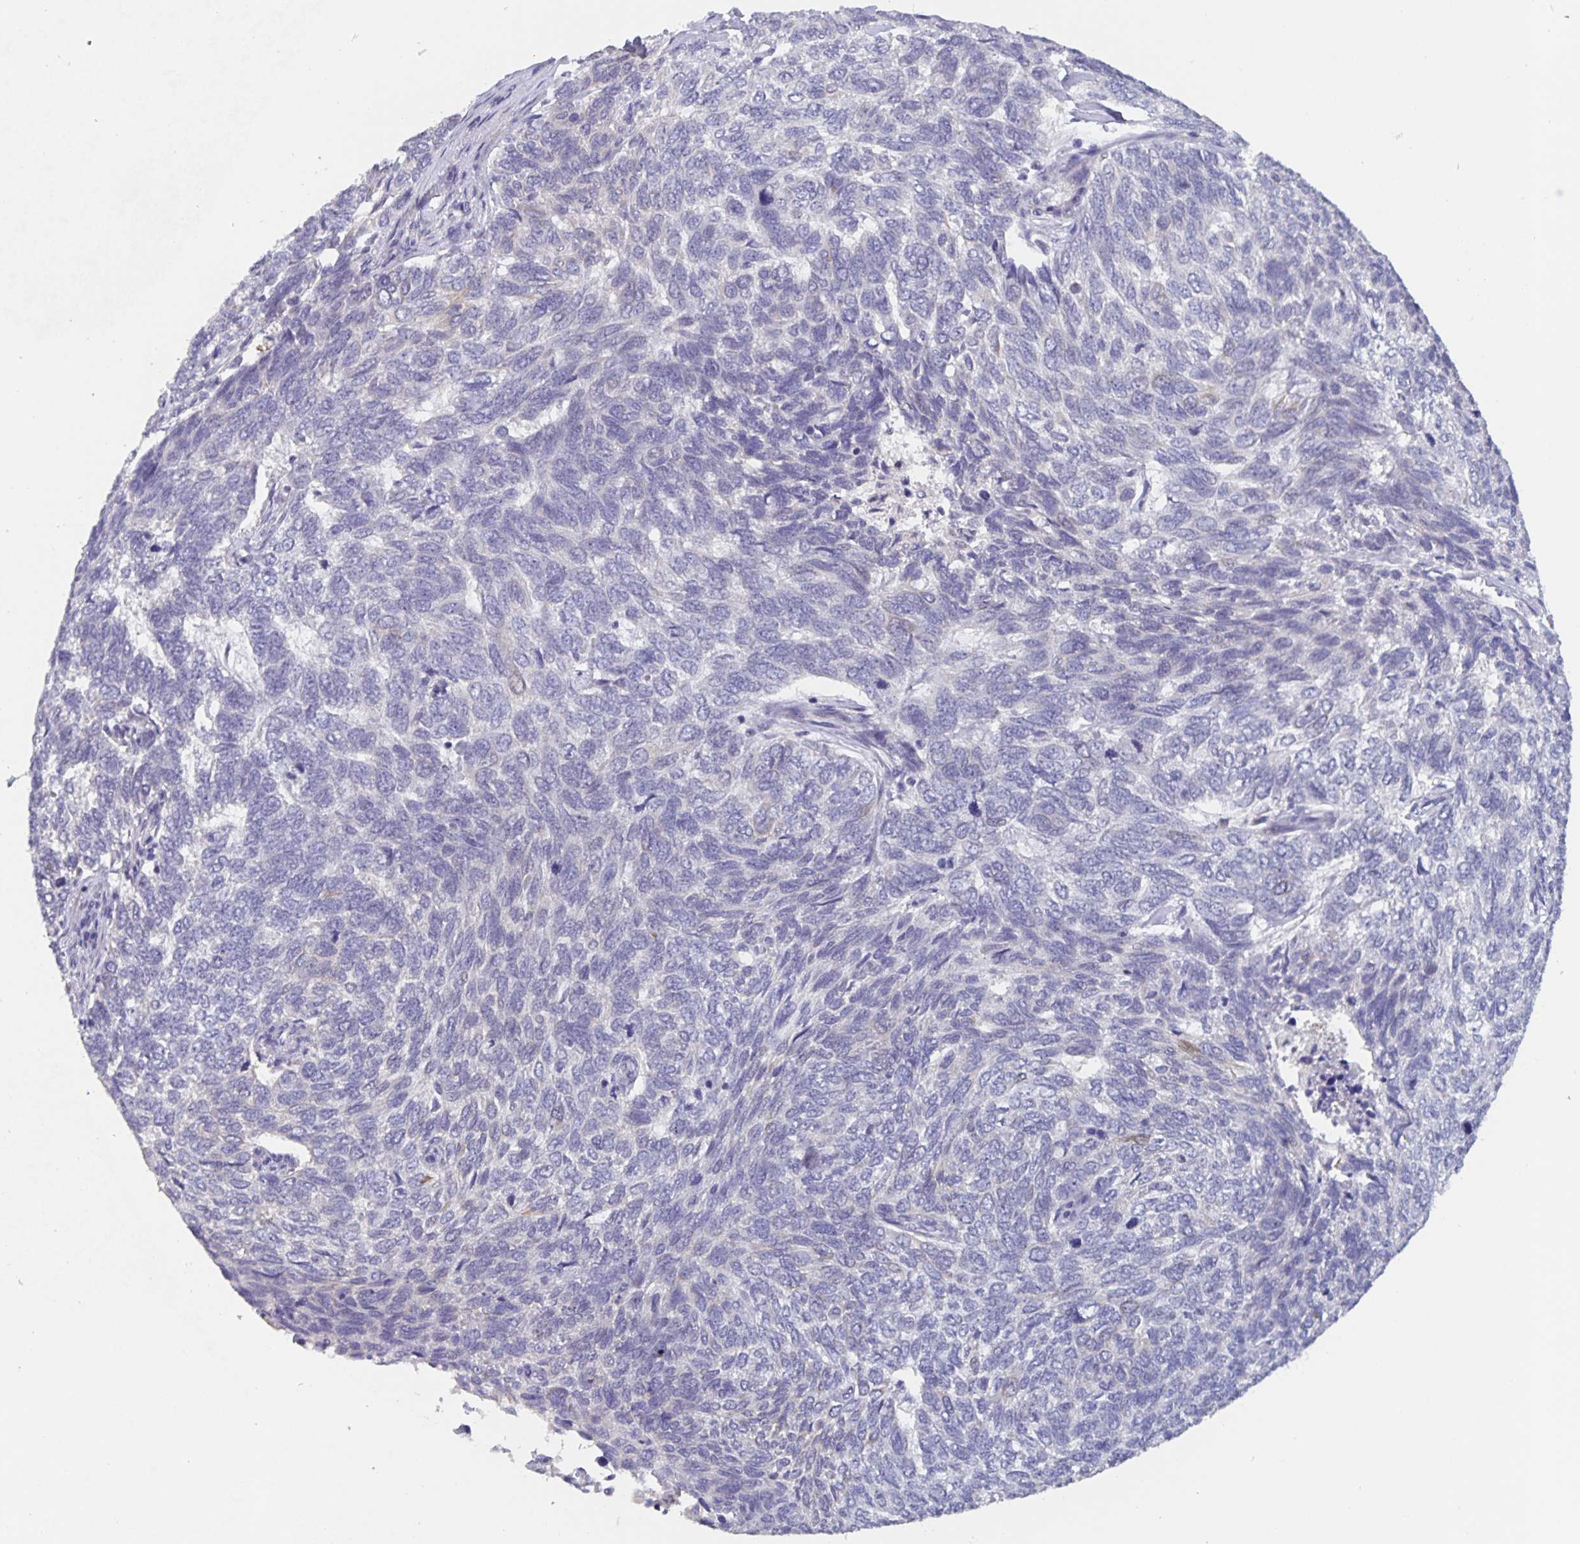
{"staining": {"intensity": "negative", "quantity": "none", "location": "none"}, "tissue": "skin cancer", "cell_type": "Tumor cells", "image_type": "cancer", "snomed": [{"axis": "morphology", "description": "Basal cell carcinoma"}, {"axis": "topography", "description": "Skin"}], "caption": "IHC photomicrograph of human basal cell carcinoma (skin) stained for a protein (brown), which reveals no expression in tumor cells.", "gene": "CDC42BPG", "patient": {"sex": "female", "age": 65}}